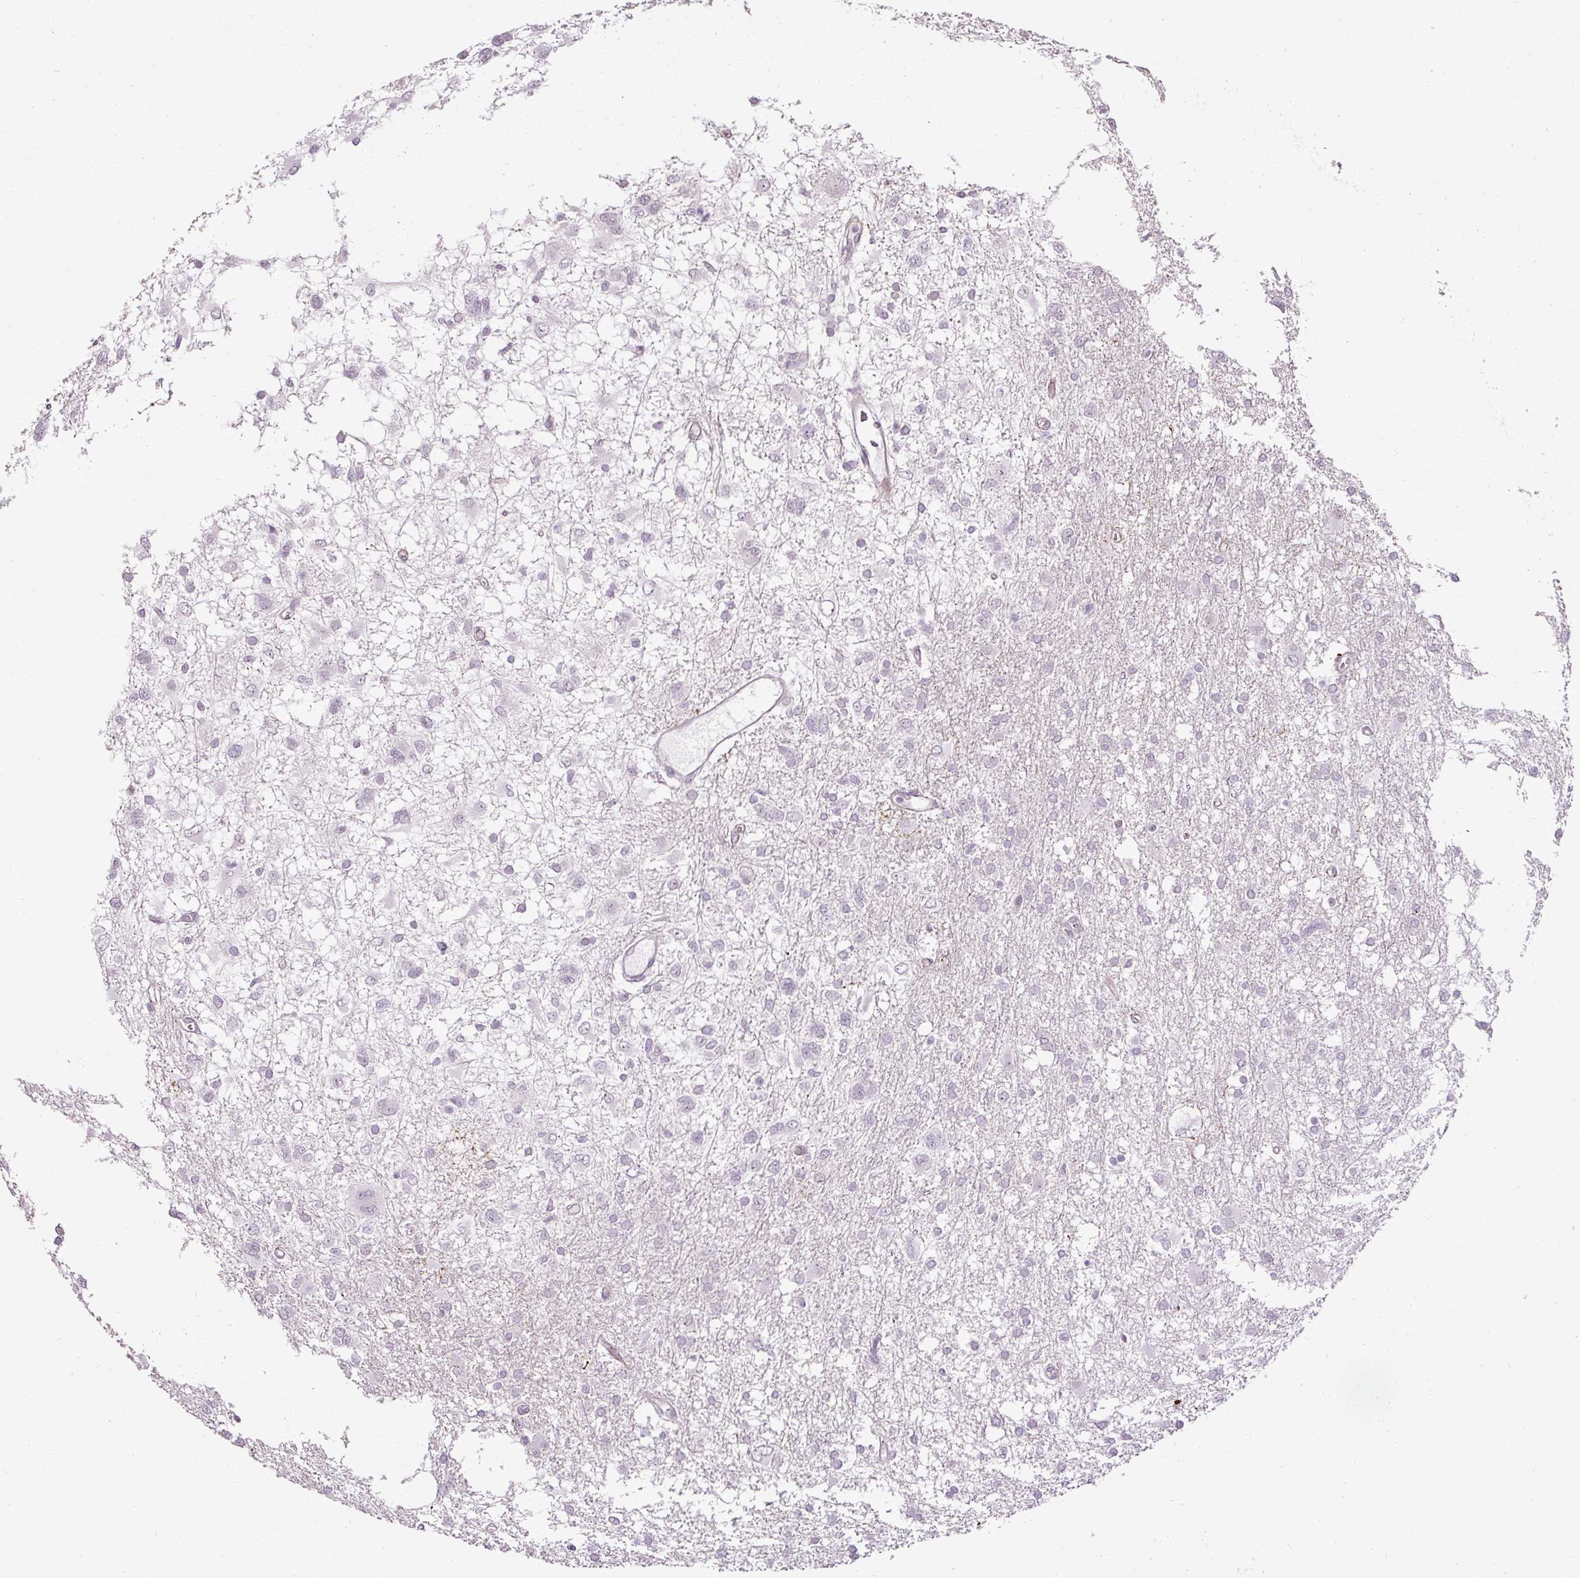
{"staining": {"intensity": "moderate", "quantity": "<25%", "location": "nuclear"}, "tissue": "glioma", "cell_type": "Tumor cells", "image_type": "cancer", "snomed": [{"axis": "morphology", "description": "Glioma, malignant, High grade"}, {"axis": "topography", "description": "Brain"}], "caption": "Immunohistochemistry histopathology image of malignant glioma (high-grade) stained for a protein (brown), which exhibits low levels of moderate nuclear staining in approximately <25% of tumor cells.", "gene": "ARHGEF18", "patient": {"sex": "male", "age": 61}}